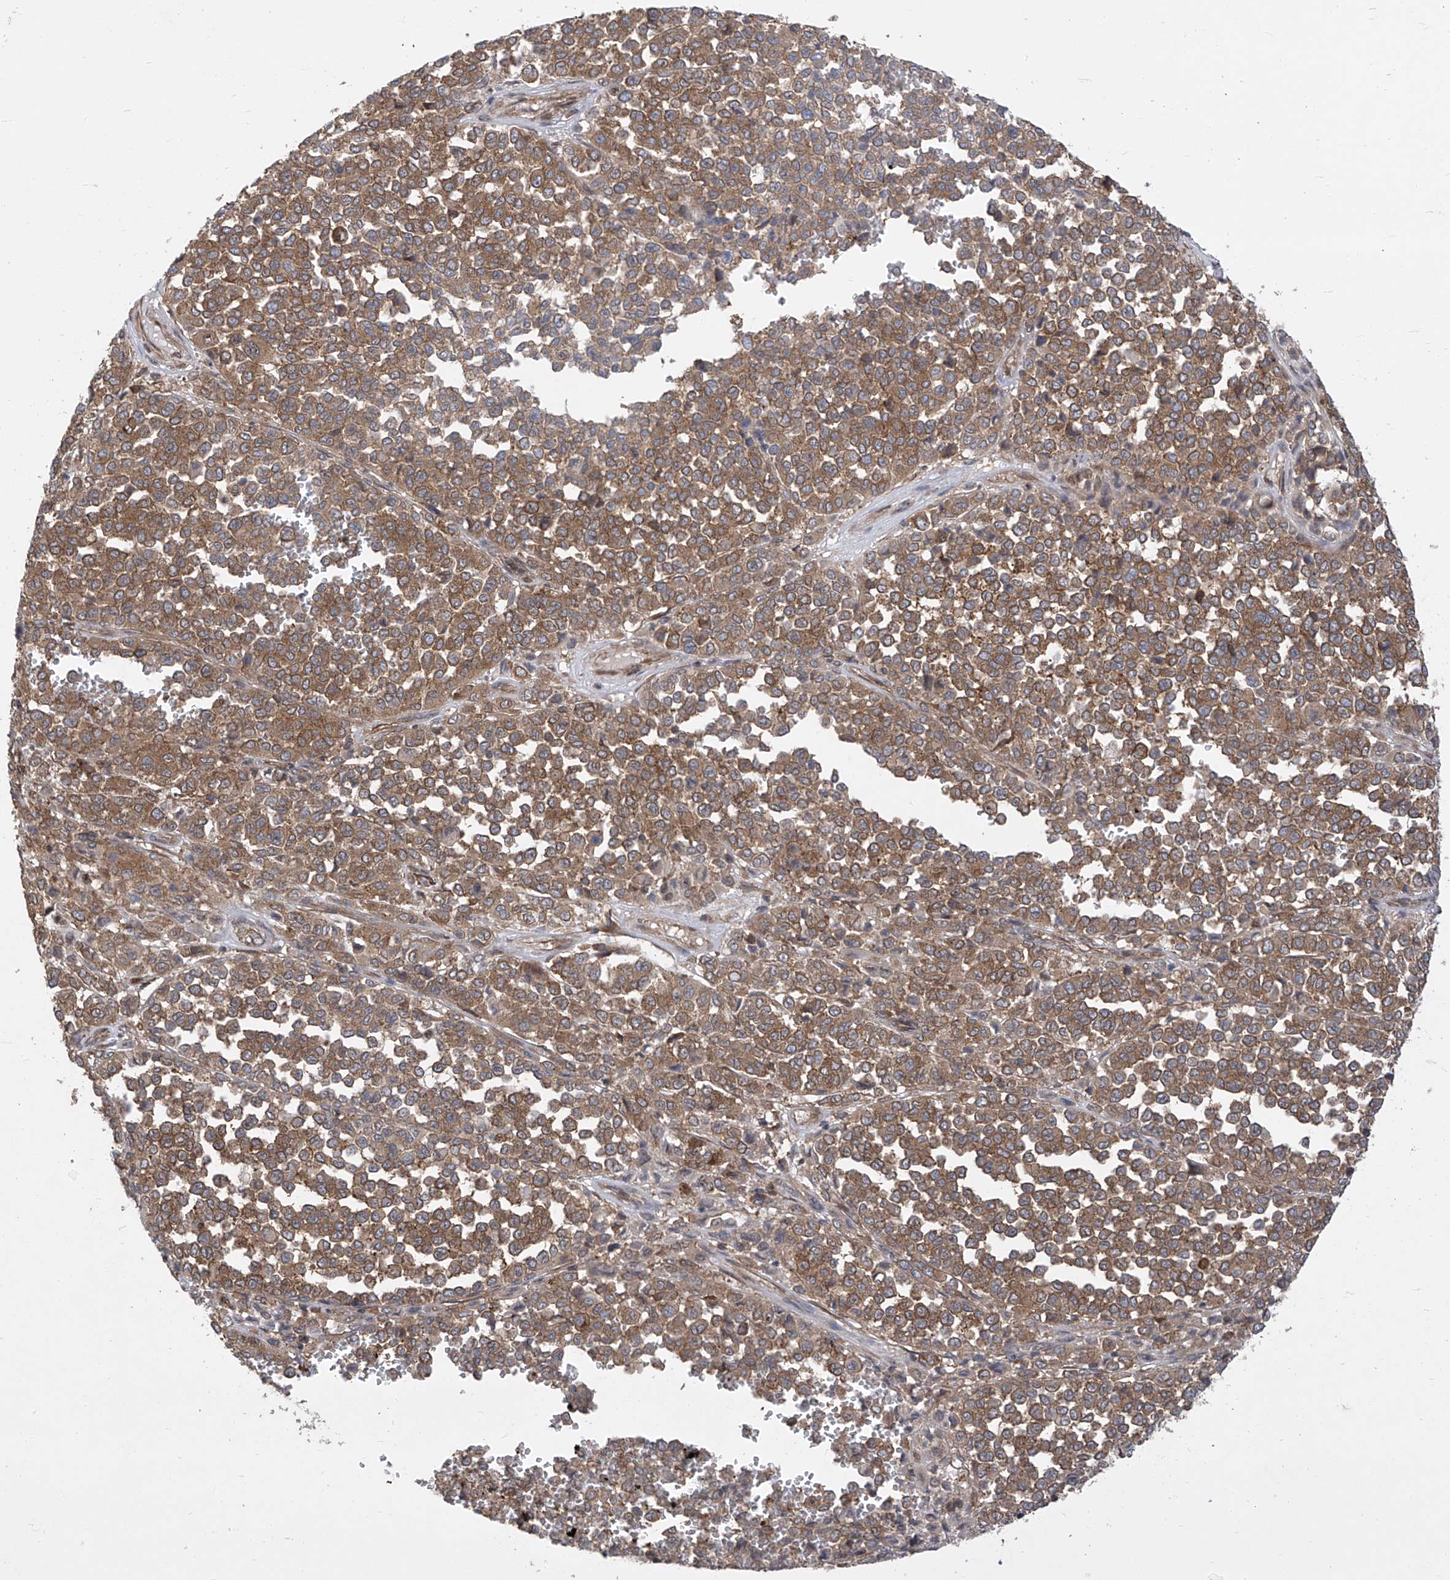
{"staining": {"intensity": "moderate", "quantity": ">75%", "location": "cytoplasmic/membranous"}, "tissue": "melanoma", "cell_type": "Tumor cells", "image_type": "cancer", "snomed": [{"axis": "morphology", "description": "Malignant melanoma, Metastatic site"}, {"axis": "topography", "description": "Pancreas"}], "caption": "IHC histopathology image of human melanoma stained for a protein (brown), which demonstrates medium levels of moderate cytoplasmic/membranous positivity in about >75% of tumor cells.", "gene": "EIF3M", "patient": {"sex": "female", "age": 30}}